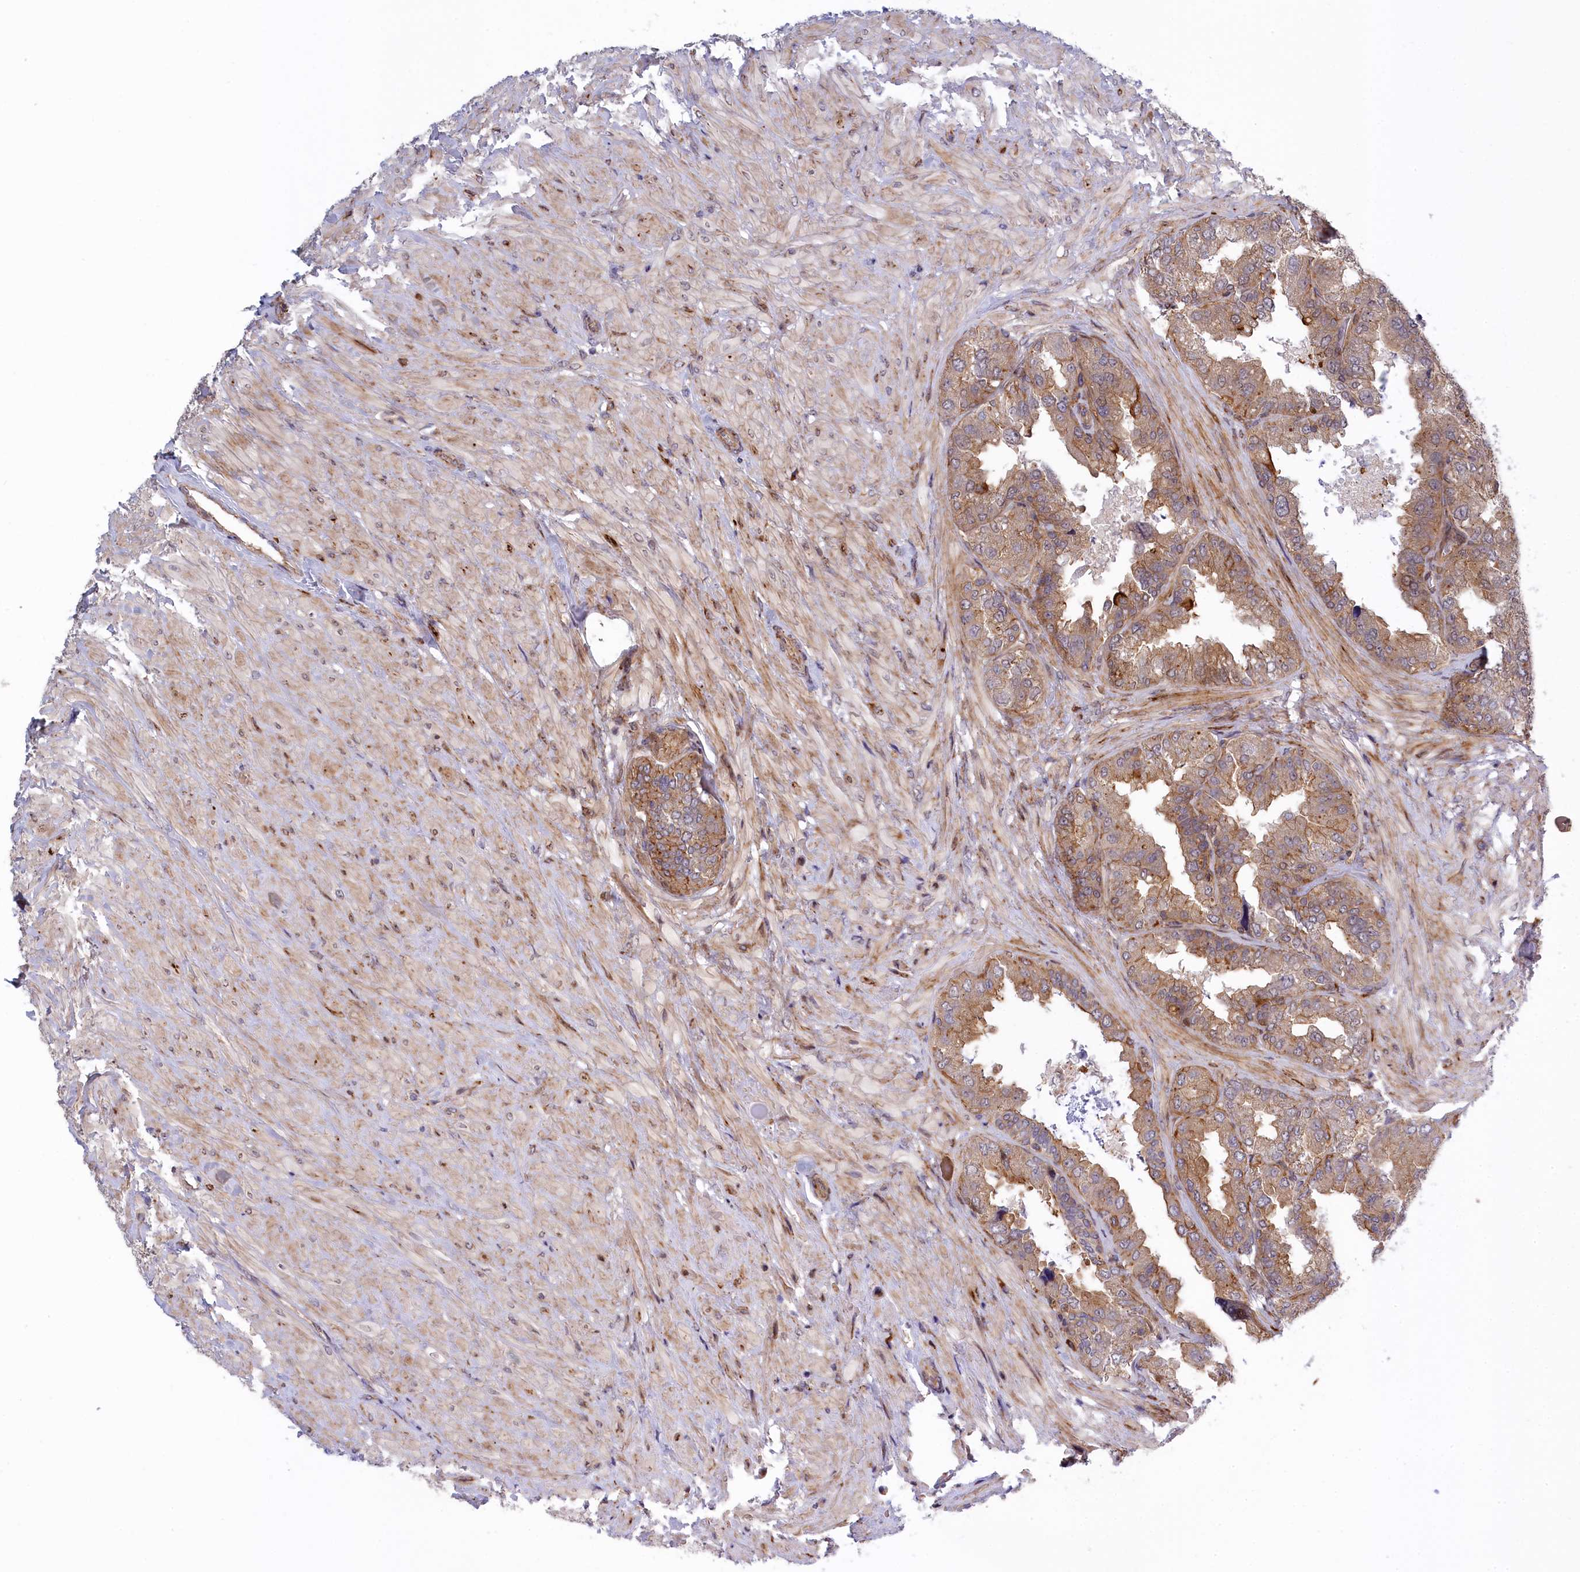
{"staining": {"intensity": "moderate", "quantity": ">75%", "location": "cytoplasmic/membranous,nuclear"}, "tissue": "seminal vesicle", "cell_type": "Glandular cells", "image_type": "normal", "snomed": [{"axis": "morphology", "description": "Normal tissue, NOS"}, {"axis": "topography", "description": "Seminal veicle"}, {"axis": "topography", "description": "Peripheral nerve tissue"}], "caption": "Immunohistochemistry (IHC) of normal human seminal vesicle reveals medium levels of moderate cytoplasmic/membranous,nuclear positivity in approximately >75% of glandular cells.", "gene": "DDX60L", "patient": {"sex": "male", "age": 63}}